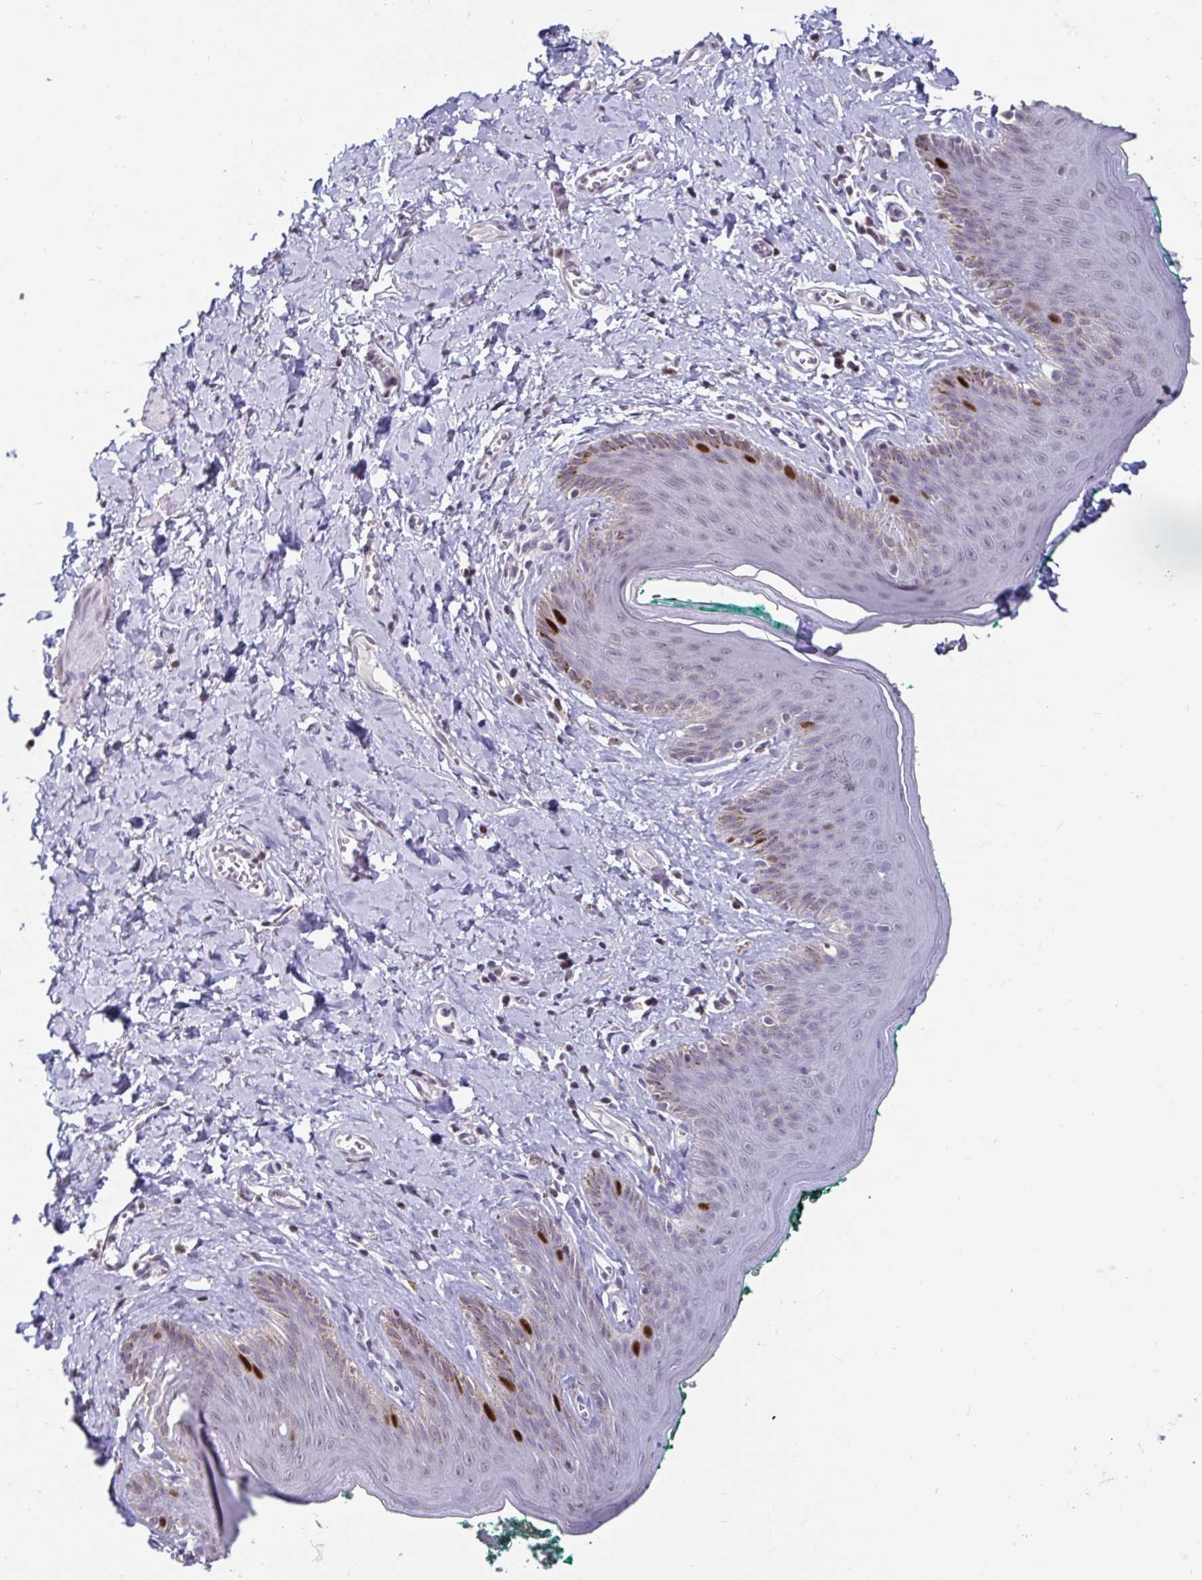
{"staining": {"intensity": "strong", "quantity": "<25%", "location": "nuclear"}, "tissue": "skin", "cell_type": "Epidermal cells", "image_type": "normal", "snomed": [{"axis": "morphology", "description": "Normal tissue, NOS"}, {"axis": "topography", "description": "Vulva"}, {"axis": "topography", "description": "Peripheral nerve tissue"}], "caption": "Immunohistochemistry image of unremarkable human skin stained for a protein (brown), which demonstrates medium levels of strong nuclear positivity in about <25% of epidermal cells.", "gene": "ANLN", "patient": {"sex": "female", "age": 66}}